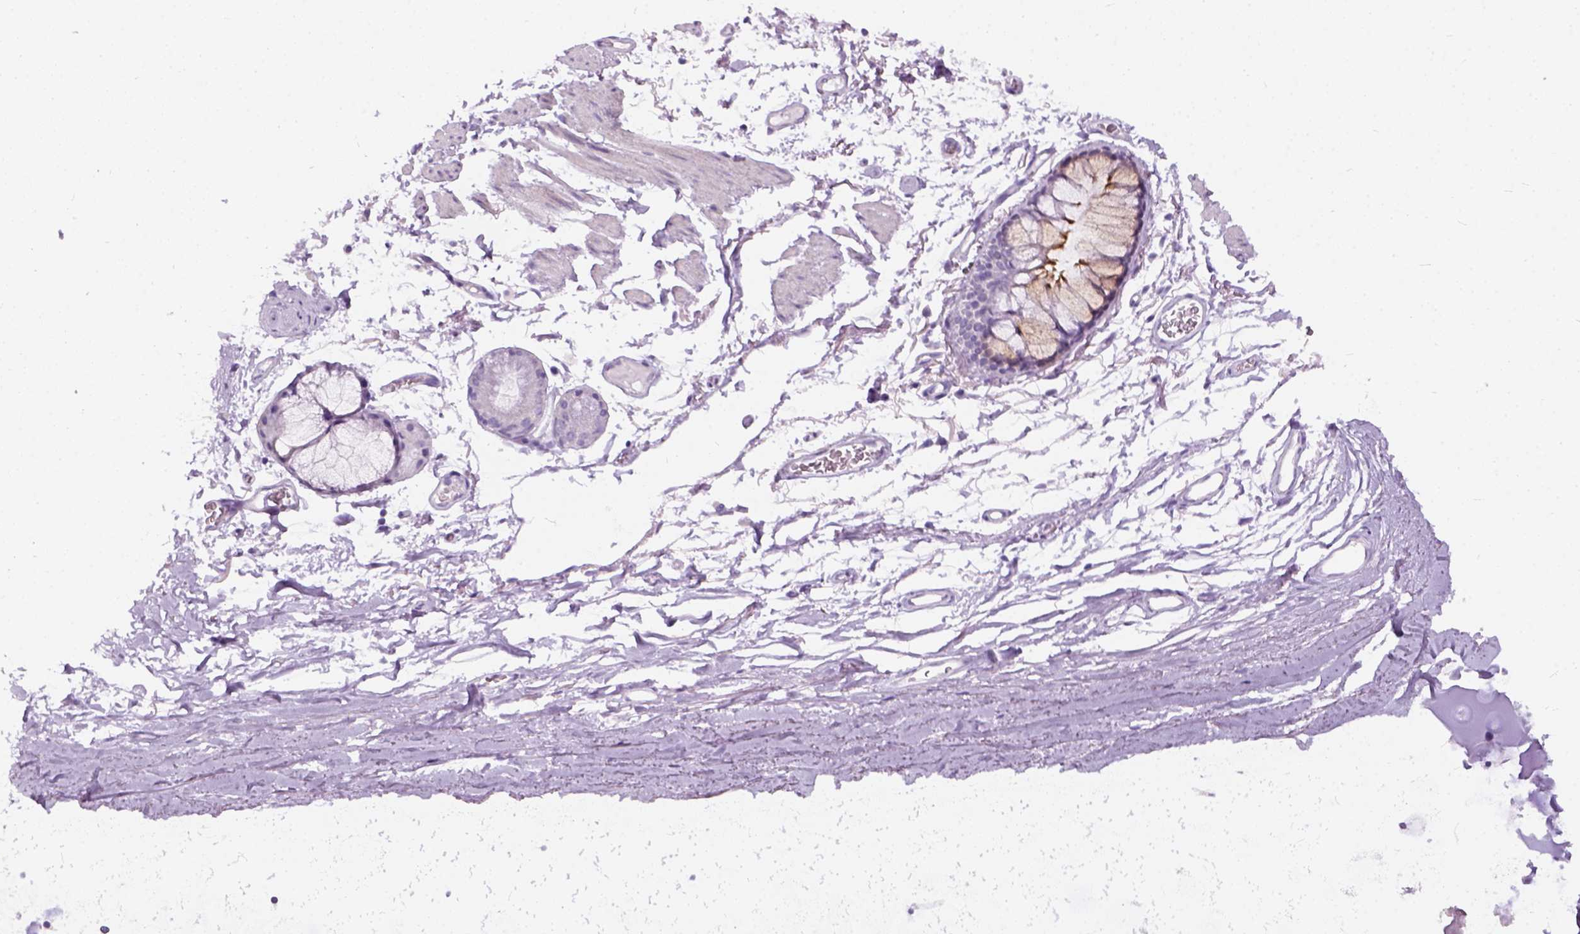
{"staining": {"intensity": "negative", "quantity": "none", "location": "none"}, "tissue": "adipose tissue", "cell_type": "Adipocytes", "image_type": "normal", "snomed": [{"axis": "morphology", "description": "Normal tissue, NOS"}, {"axis": "topography", "description": "Cartilage tissue"}, {"axis": "topography", "description": "Bronchus"}], "caption": "Immunohistochemistry (IHC) micrograph of benign human adipose tissue stained for a protein (brown), which shows no positivity in adipocytes.", "gene": "AXDND1", "patient": {"sex": "female", "age": 79}}